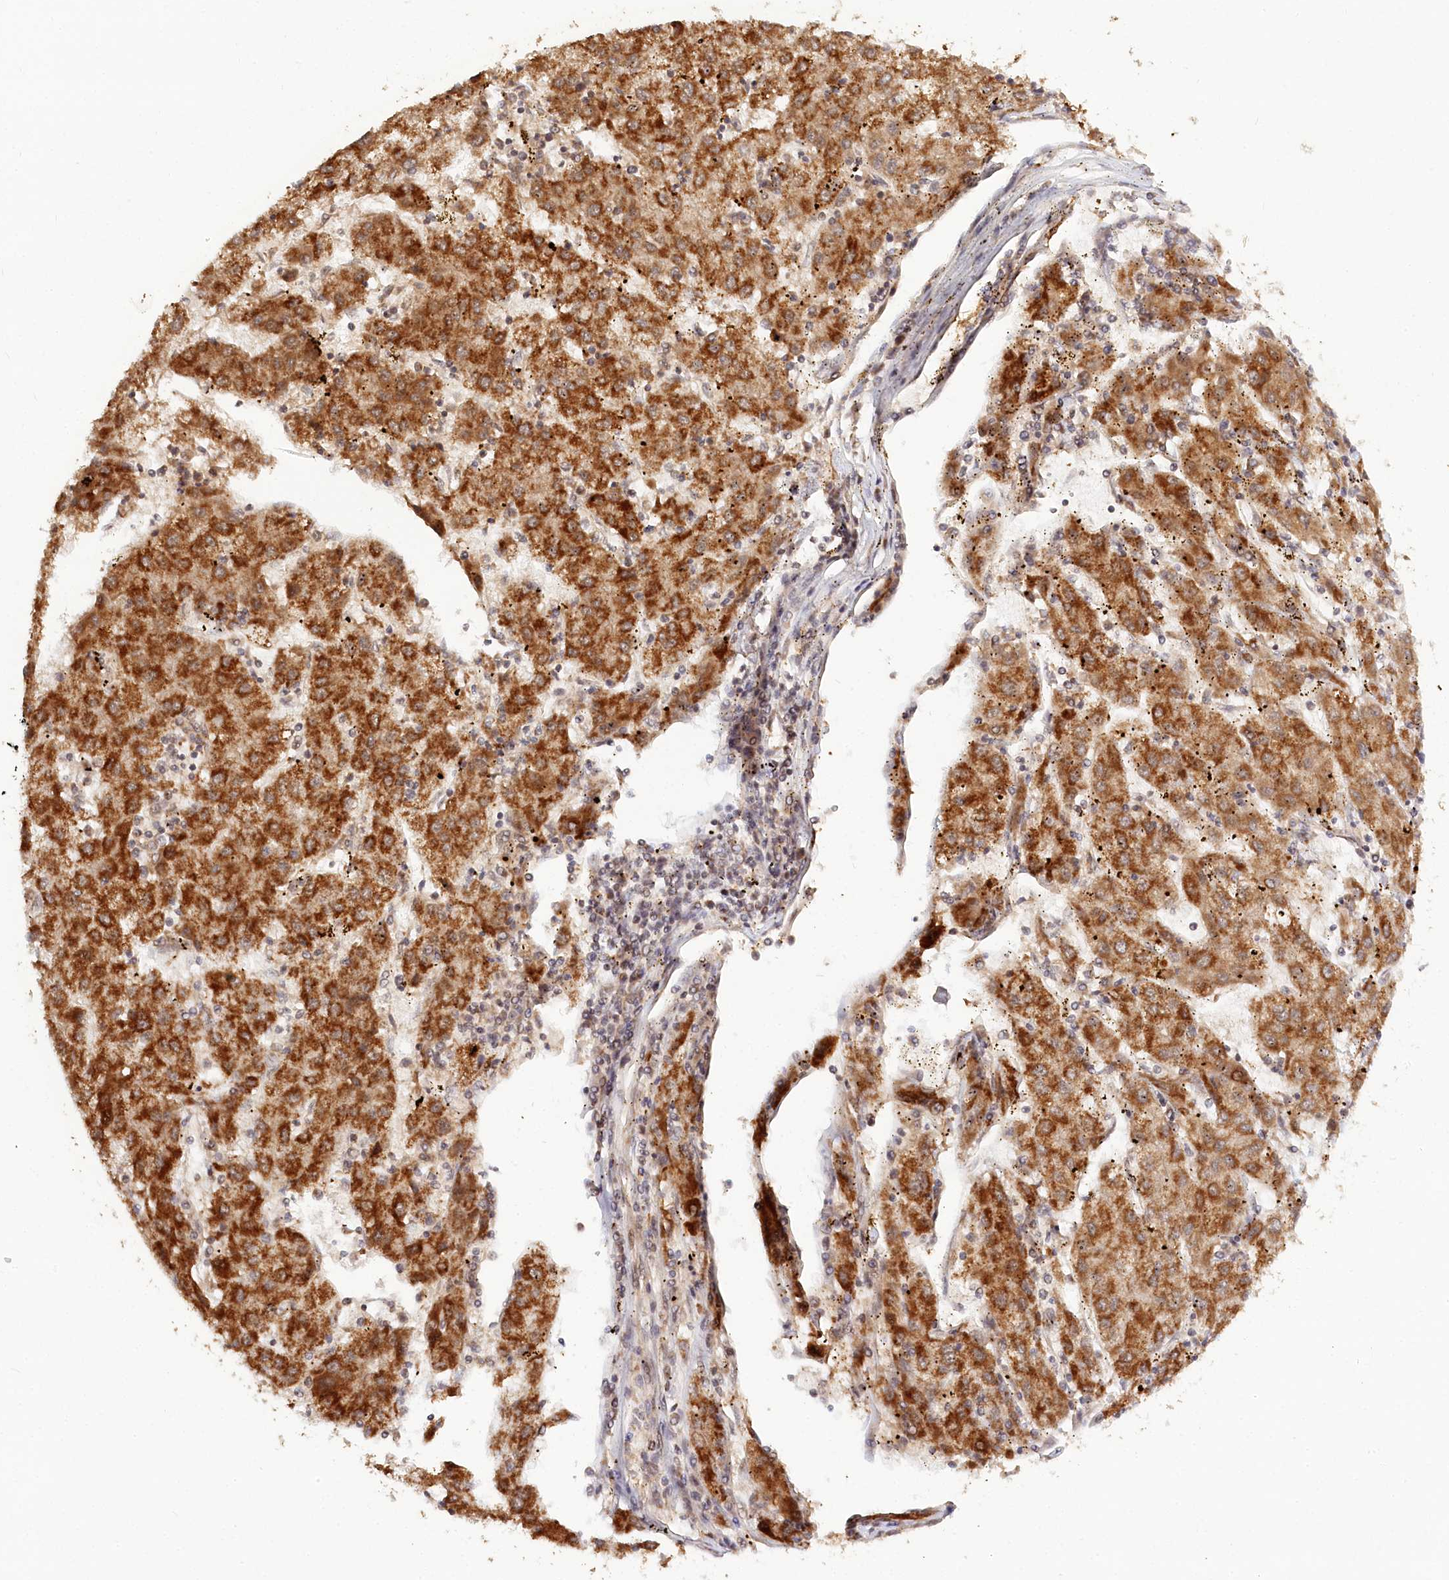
{"staining": {"intensity": "strong", "quantity": ">75%", "location": "cytoplasmic/membranous"}, "tissue": "liver cancer", "cell_type": "Tumor cells", "image_type": "cancer", "snomed": [{"axis": "morphology", "description": "Carcinoma, Hepatocellular, NOS"}, {"axis": "topography", "description": "Liver"}], "caption": "Immunohistochemistry (IHC) micrograph of hepatocellular carcinoma (liver) stained for a protein (brown), which exhibits high levels of strong cytoplasmic/membranous positivity in approximately >75% of tumor cells.", "gene": "RTN4IP1", "patient": {"sex": "male", "age": 72}}